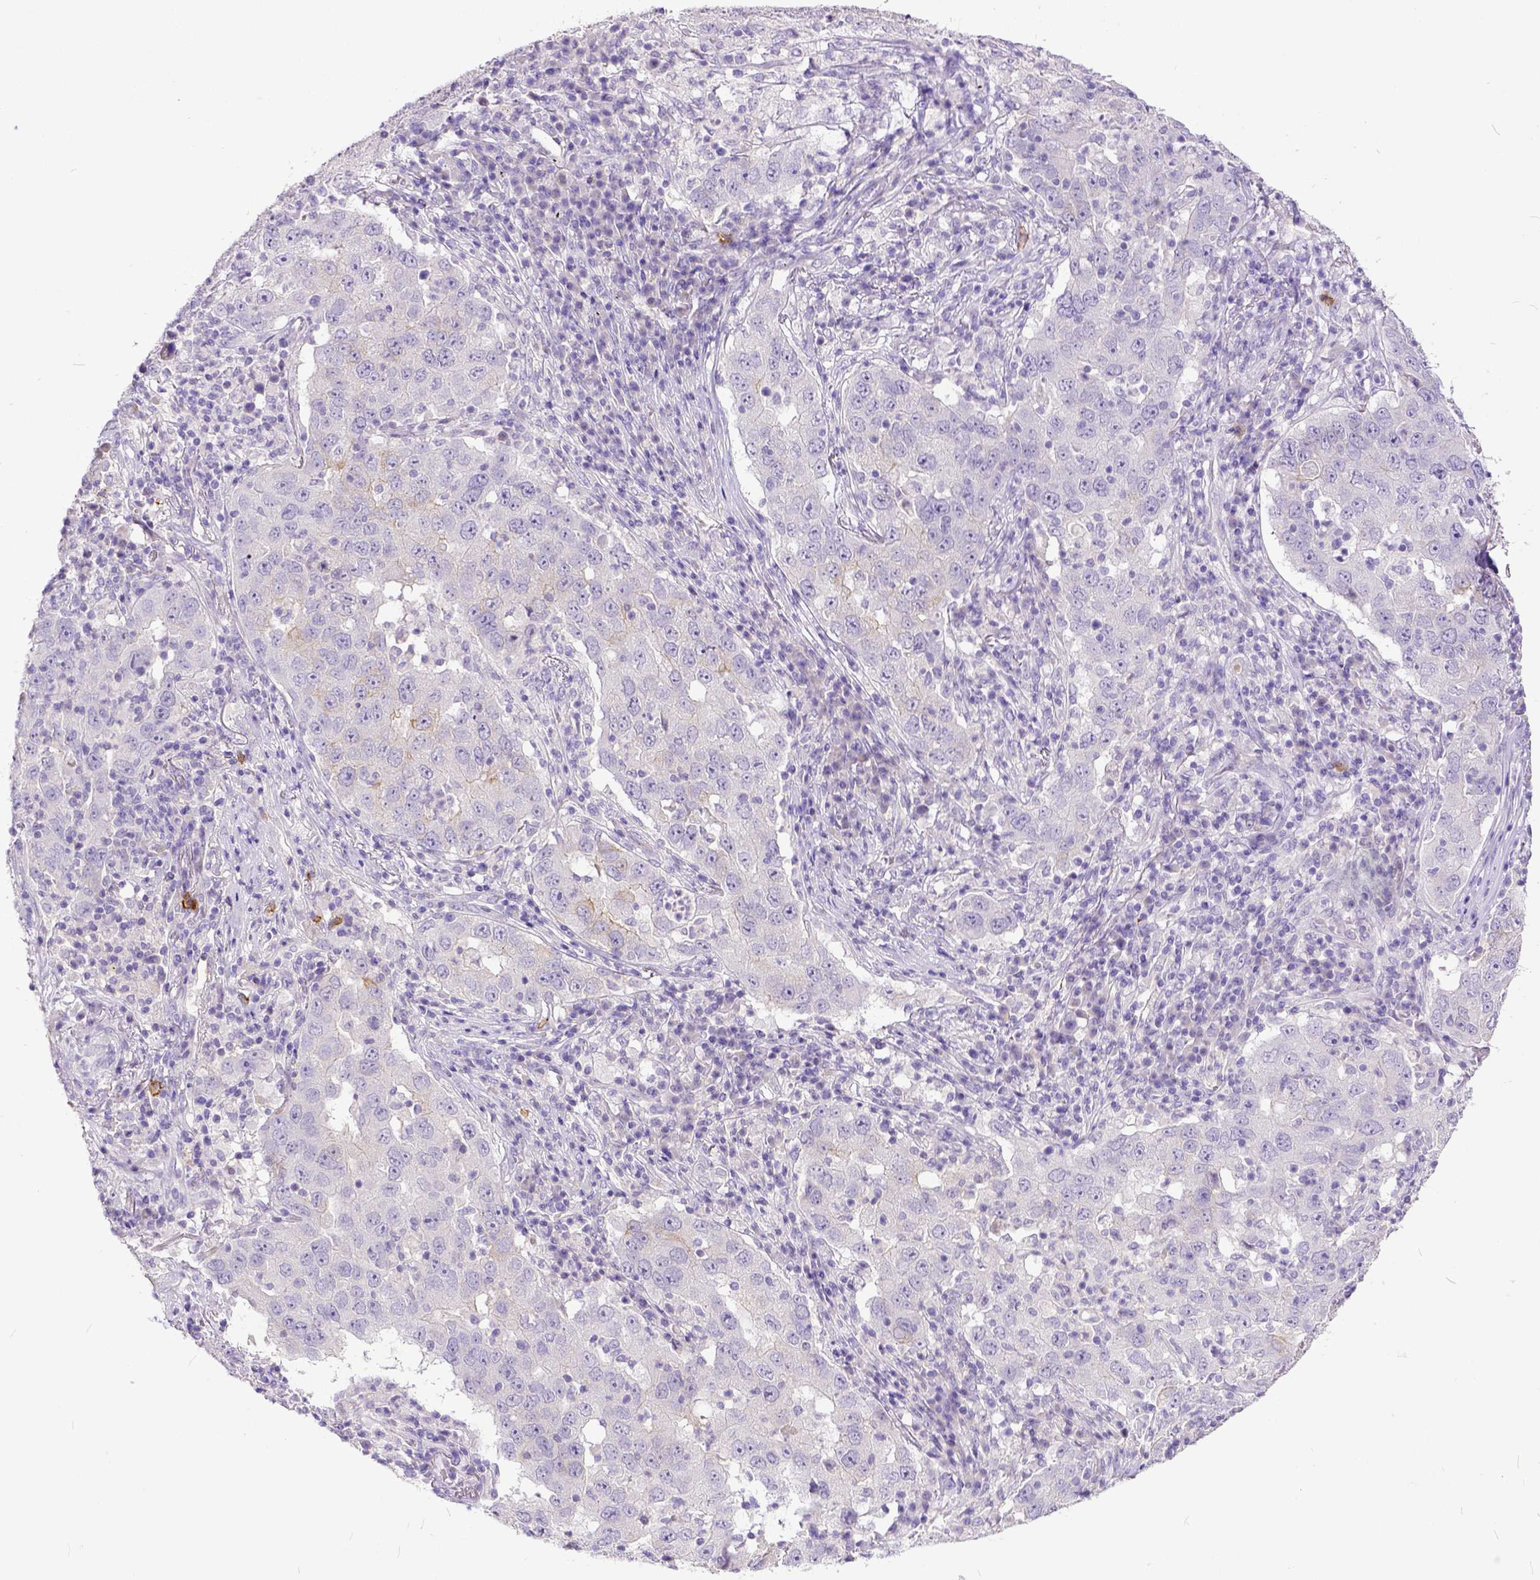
{"staining": {"intensity": "negative", "quantity": "none", "location": "none"}, "tissue": "lung cancer", "cell_type": "Tumor cells", "image_type": "cancer", "snomed": [{"axis": "morphology", "description": "Adenocarcinoma, NOS"}, {"axis": "topography", "description": "Lung"}], "caption": "This histopathology image is of lung cancer stained with immunohistochemistry to label a protein in brown with the nuclei are counter-stained blue. There is no expression in tumor cells. (Stains: DAB IHC with hematoxylin counter stain, Microscopy: brightfield microscopy at high magnification).", "gene": "KIT", "patient": {"sex": "male", "age": 73}}